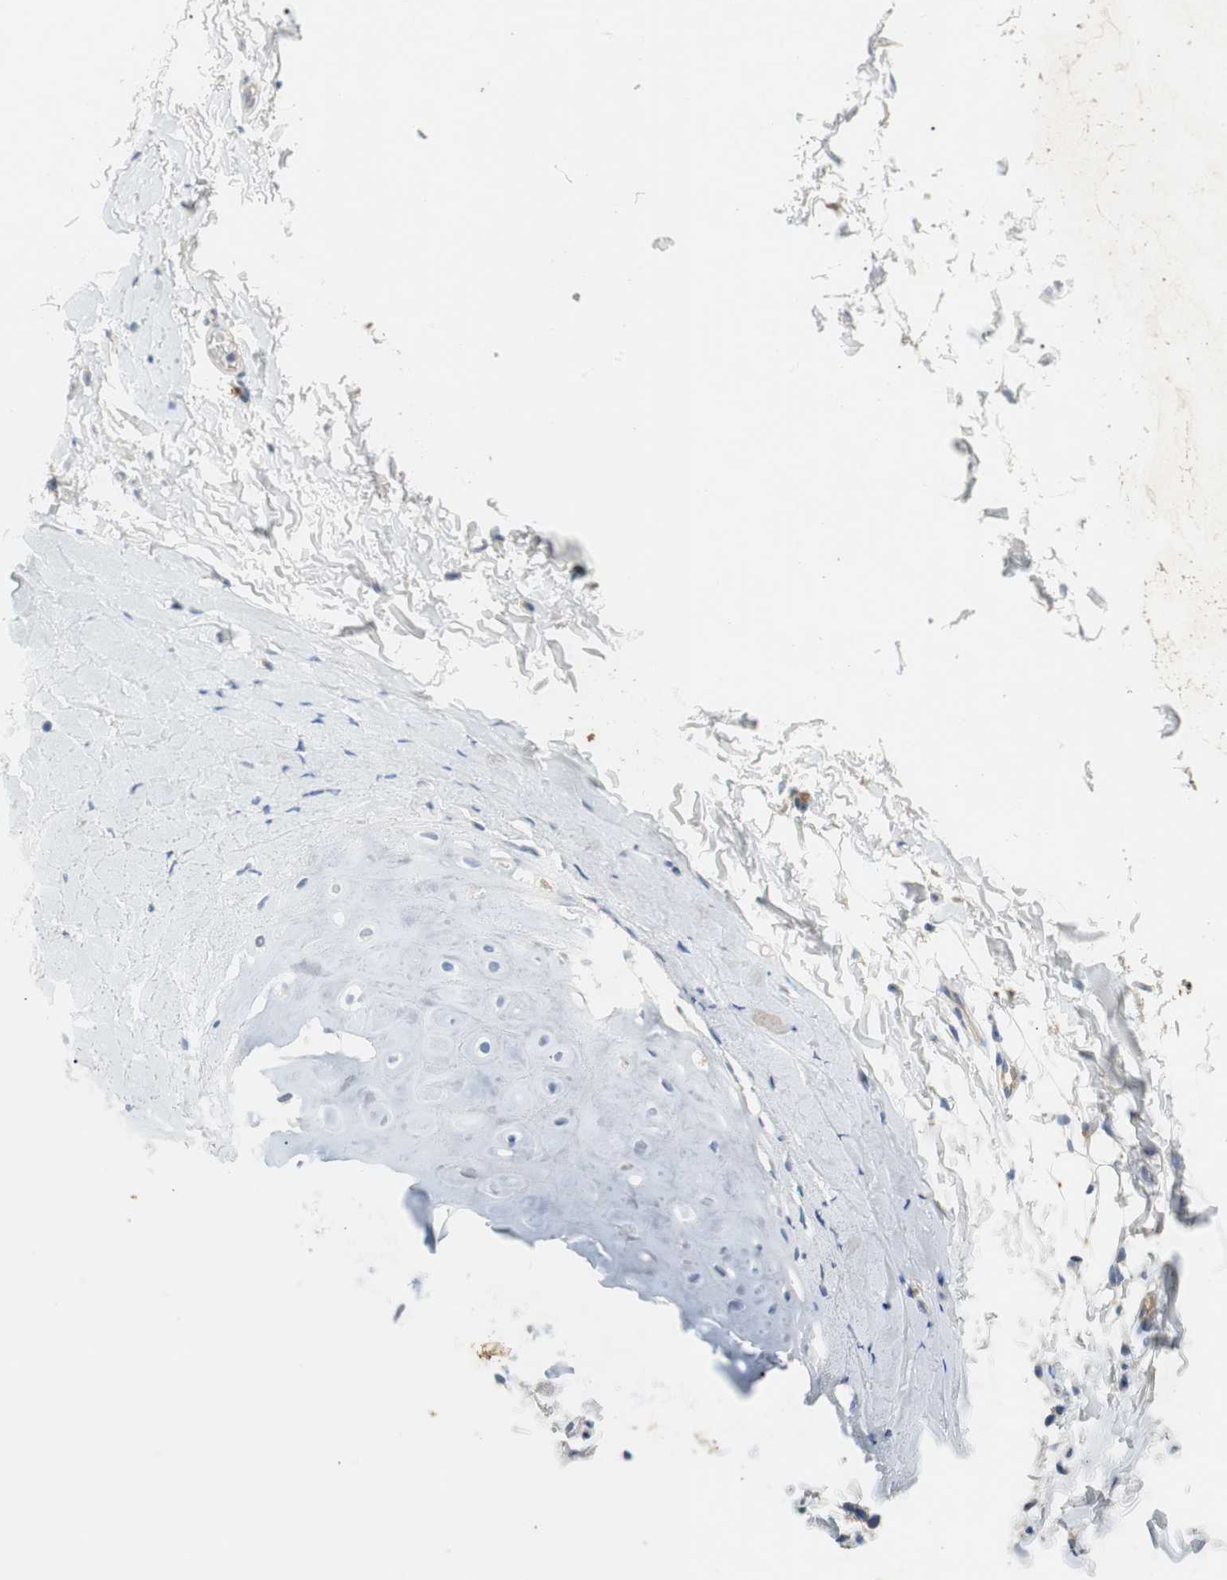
{"staining": {"intensity": "negative", "quantity": "none", "location": "none"}, "tissue": "adipose tissue", "cell_type": "Adipocytes", "image_type": "normal", "snomed": [{"axis": "morphology", "description": "Normal tissue, NOS"}, {"axis": "topography", "description": "Cartilage tissue"}, {"axis": "topography", "description": "Bronchus"}], "caption": "This is a histopathology image of IHC staining of unremarkable adipose tissue, which shows no positivity in adipocytes.", "gene": "CCM2L", "patient": {"sex": "female", "age": 73}}